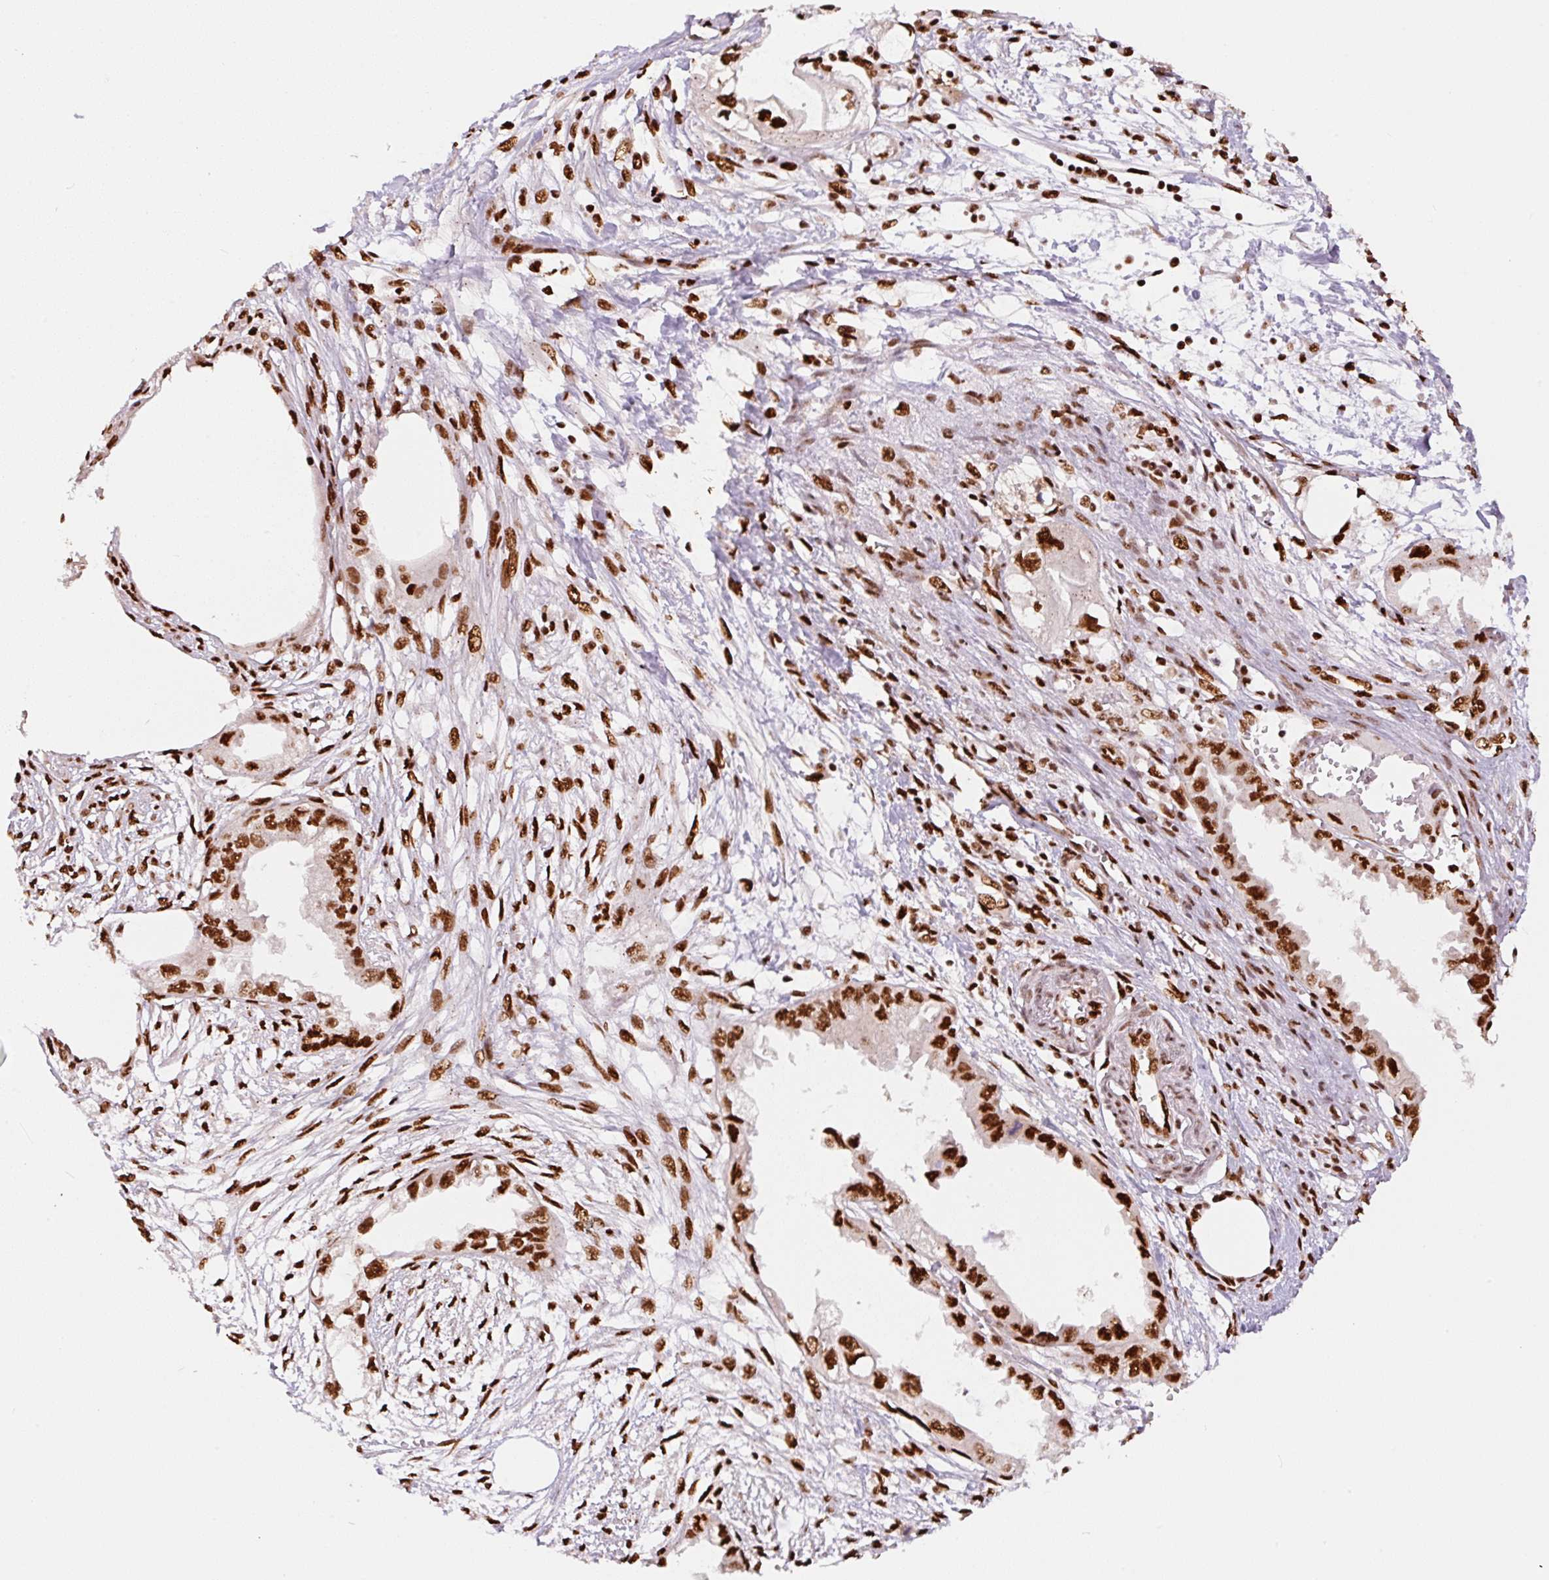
{"staining": {"intensity": "strong", "quantity": ">75%", "location": "nuclear"}, "tissue": "endometrial cancer", "cell_type": "Tumor cells", "image_type": "cancer", "snomed": [{"axis": "morphology", "description": "Adenocarcinoma, NOS"}, {"axis": "morphology", "description": "Adenocarcinoma, metastatic, NOS"}, {"axis": "topography", "description": "Adipose tissue"}, {"axis": "topography", "description": "Endometrium"}], "caption": "Protein expression analysis of human endometrial cancer (metastatic adenocarcinoma) reveals strong nuclear expression in approximately >75% of tumor cells. The protein of interest is shown in brown color, while the nuclei are stained blue.", "gene": "GPR139", "patient": {"sex": "female", "age": 67}}